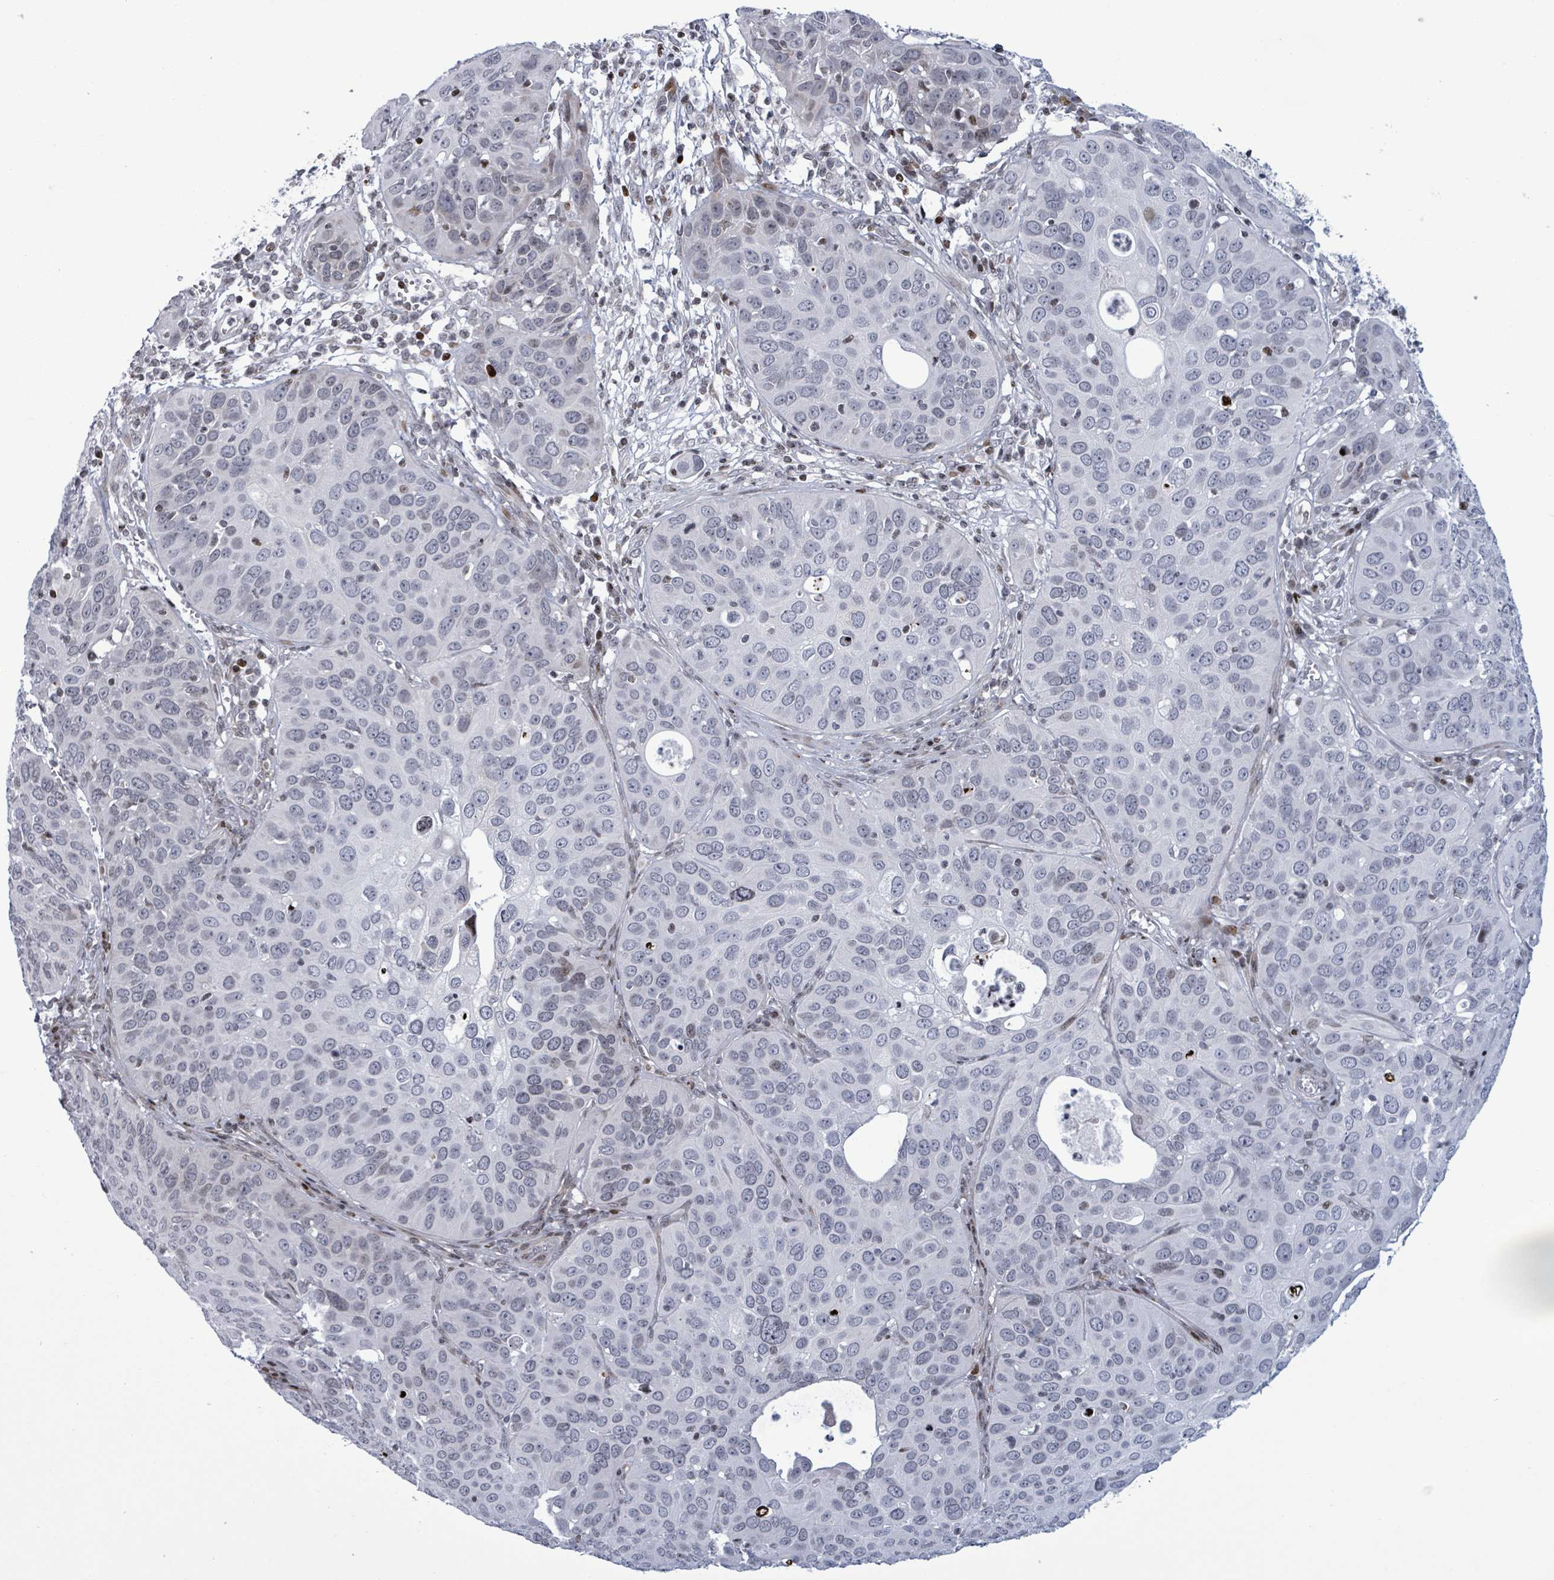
{"staining": {"intensity": "weak", "quantity": "<25%", "location": "nuclear"}, "tissue": "cervical cancer", "cell_type": "Tumor cells", "image_type": "cancer", "snomed": [{"axis": "morphology", "description": "Squamous cell carcinoma, NOS"}, {"axis": "topography", "description": "Cervix"}], "caption": "Immunohistochemical staining of human cervical cancer exhibits no significant staining in tumor cells.", "gene": "FNDC4", "patient": {"sex": "female", "age": 36}}